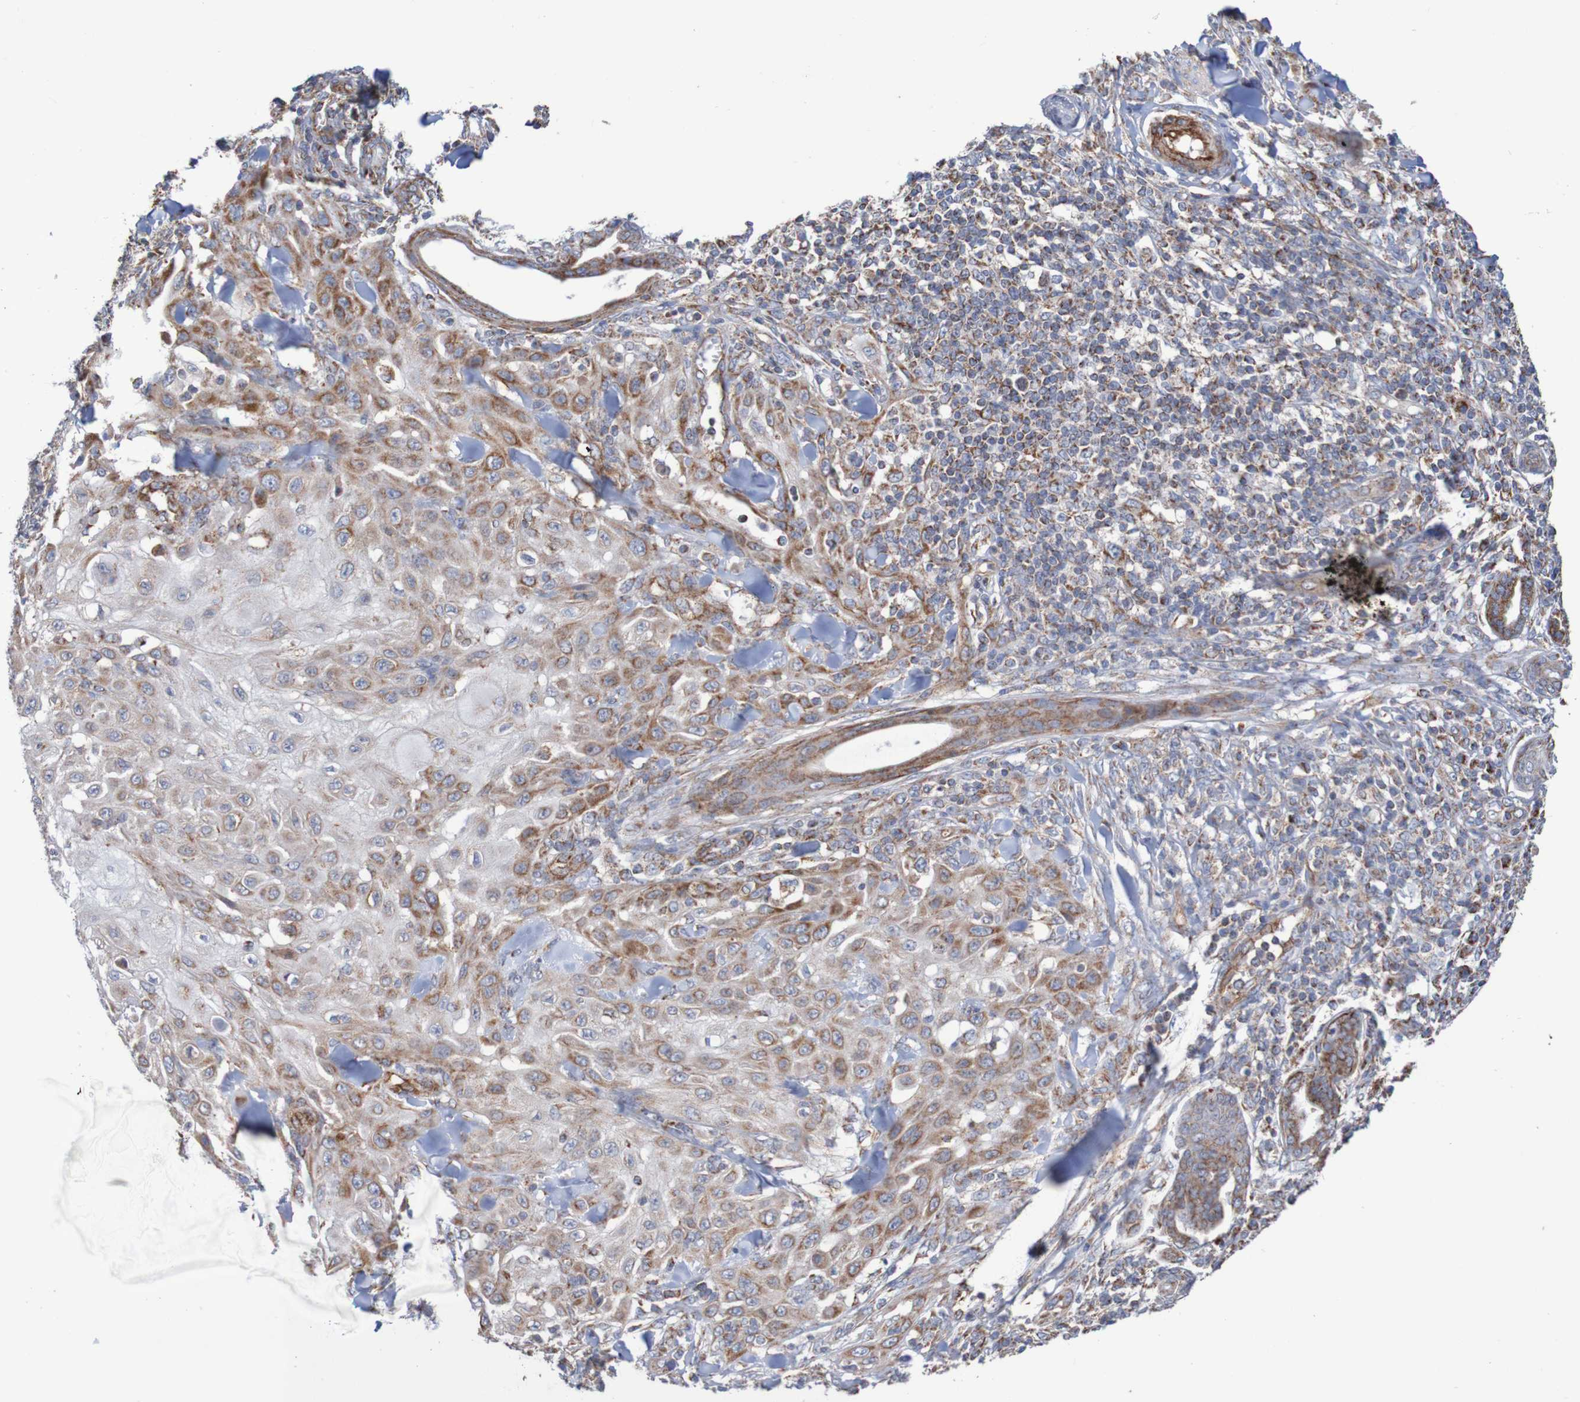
{"staining": {"intensity": "moderate", "quantity": "25%-75%", "location": "cytoplasmic/membranous"}, "tissue": "skin cancer", "cell_type": "Tumor cells", "image_type": "cancer", "snomed": [{"axis": "morphology", "description": "Squamous cell carcinoma, NOS"}, {"axis": "topography", "description": "Skin"}], "caption": "Immunohistochemistry (IHC) histopathology image of human skin cancer (squamous cell carcinoma) stained for a protein (brown), which reveals medium levels of moderate cytoplasmic/membranous positivity in approximately 25%-75% of tumor cells.", "gene": "MMEL1", "patient": {"sex": "male", "age": 24}}